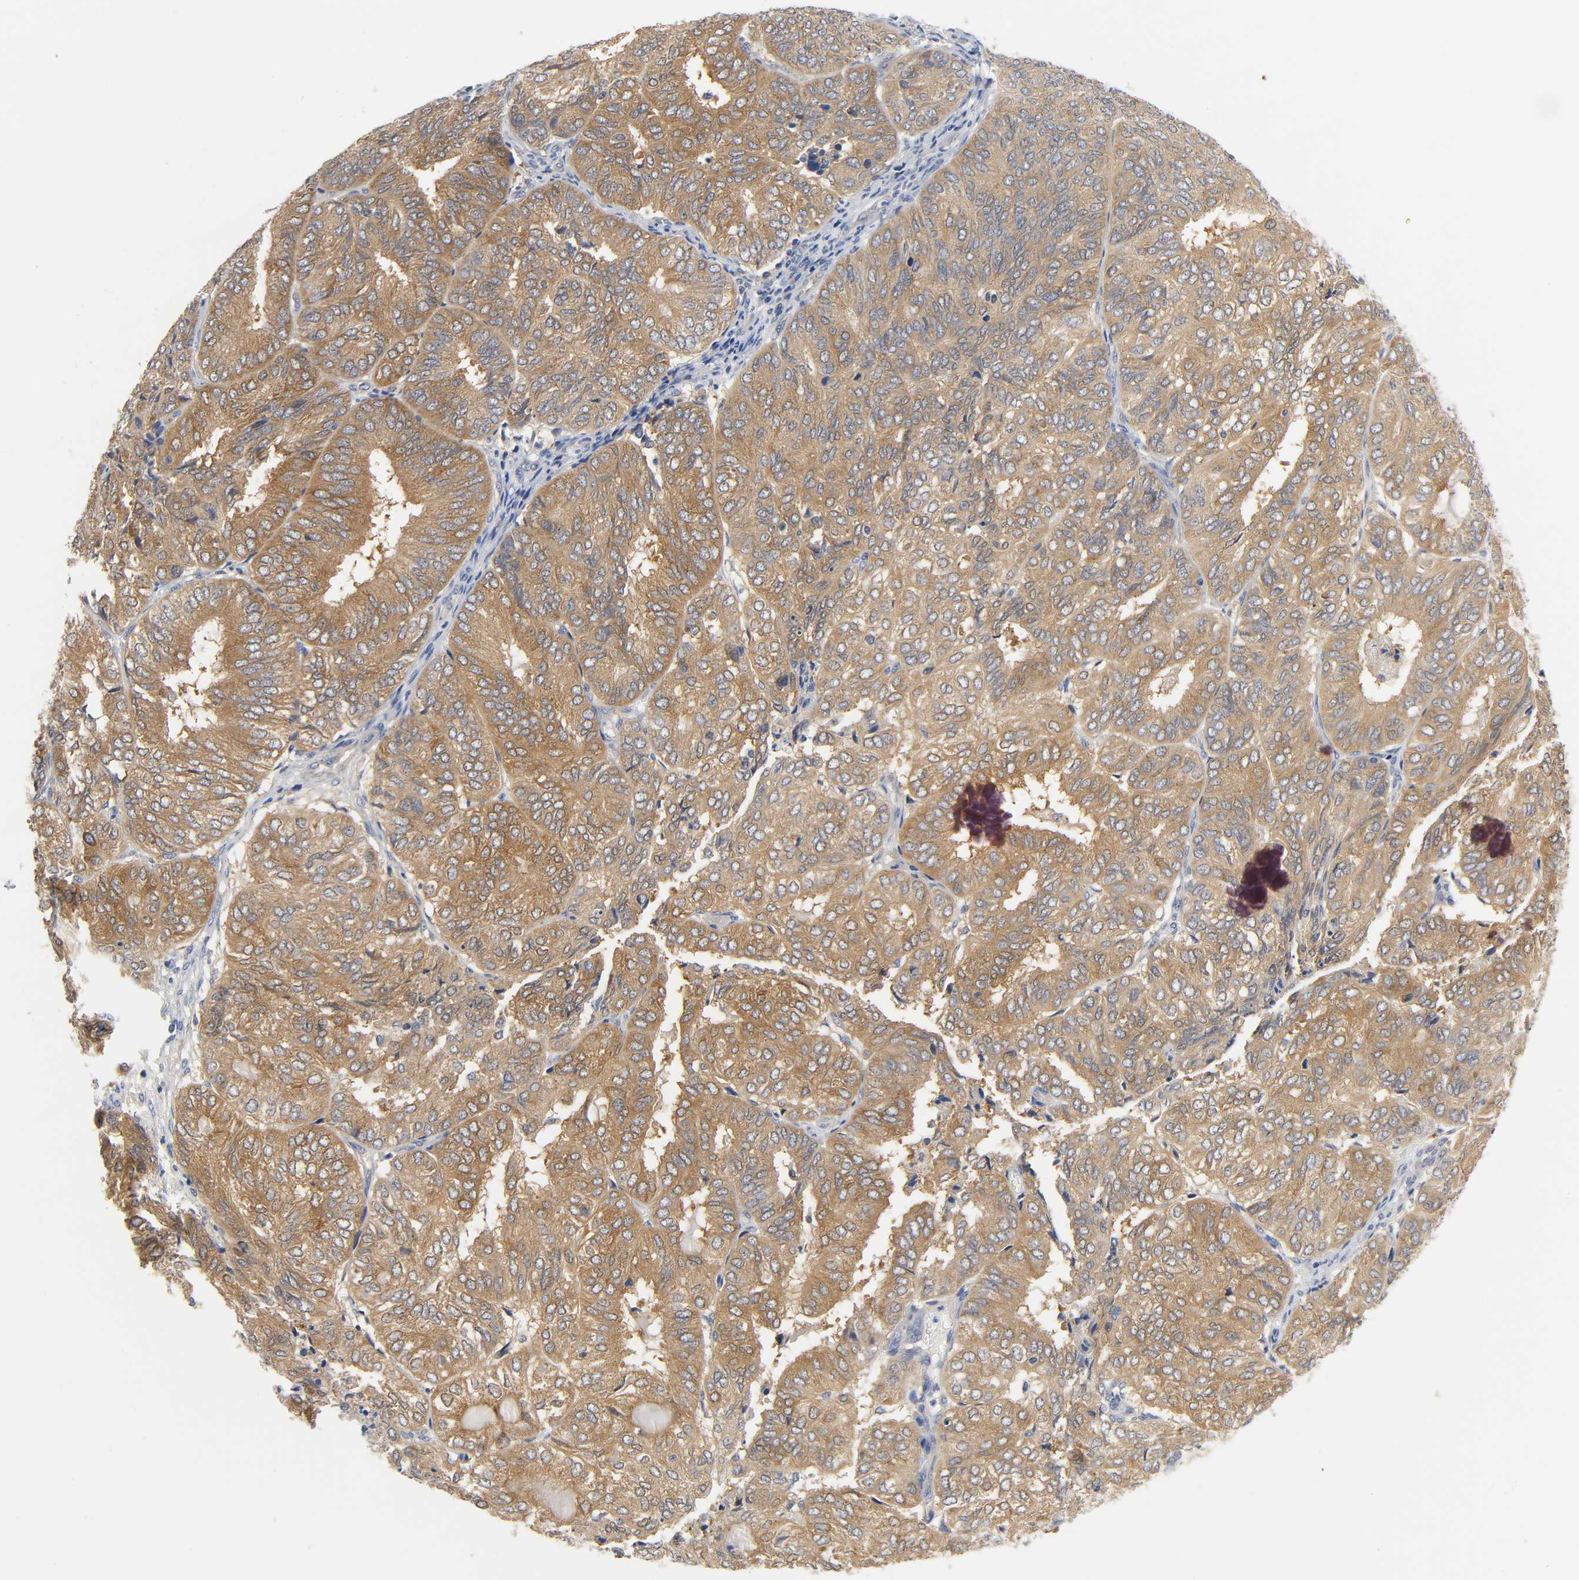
{"staining": {"intensity": "moderate", "quantity": ">75%", "location": "cytoplasmic/membranous"}, "tissue": "endometrial cancer", "cell_type": "Tumor cells", "image_type": "cancer", "snomed": [{"axis": "morphology", "description": "Adenocarcinoma, NOS"}, {"axis": "topography", "description": "Uterus"}], "caption": "Moderate cytoplasmic/membranous expression for a protein is seen in approximately >75% of tumor cells of adenocarcinoma (endometrial) using immunohistochemistry (IHC).", "gene": "FYN", "patient": {"sex": "female", "age": 60}}